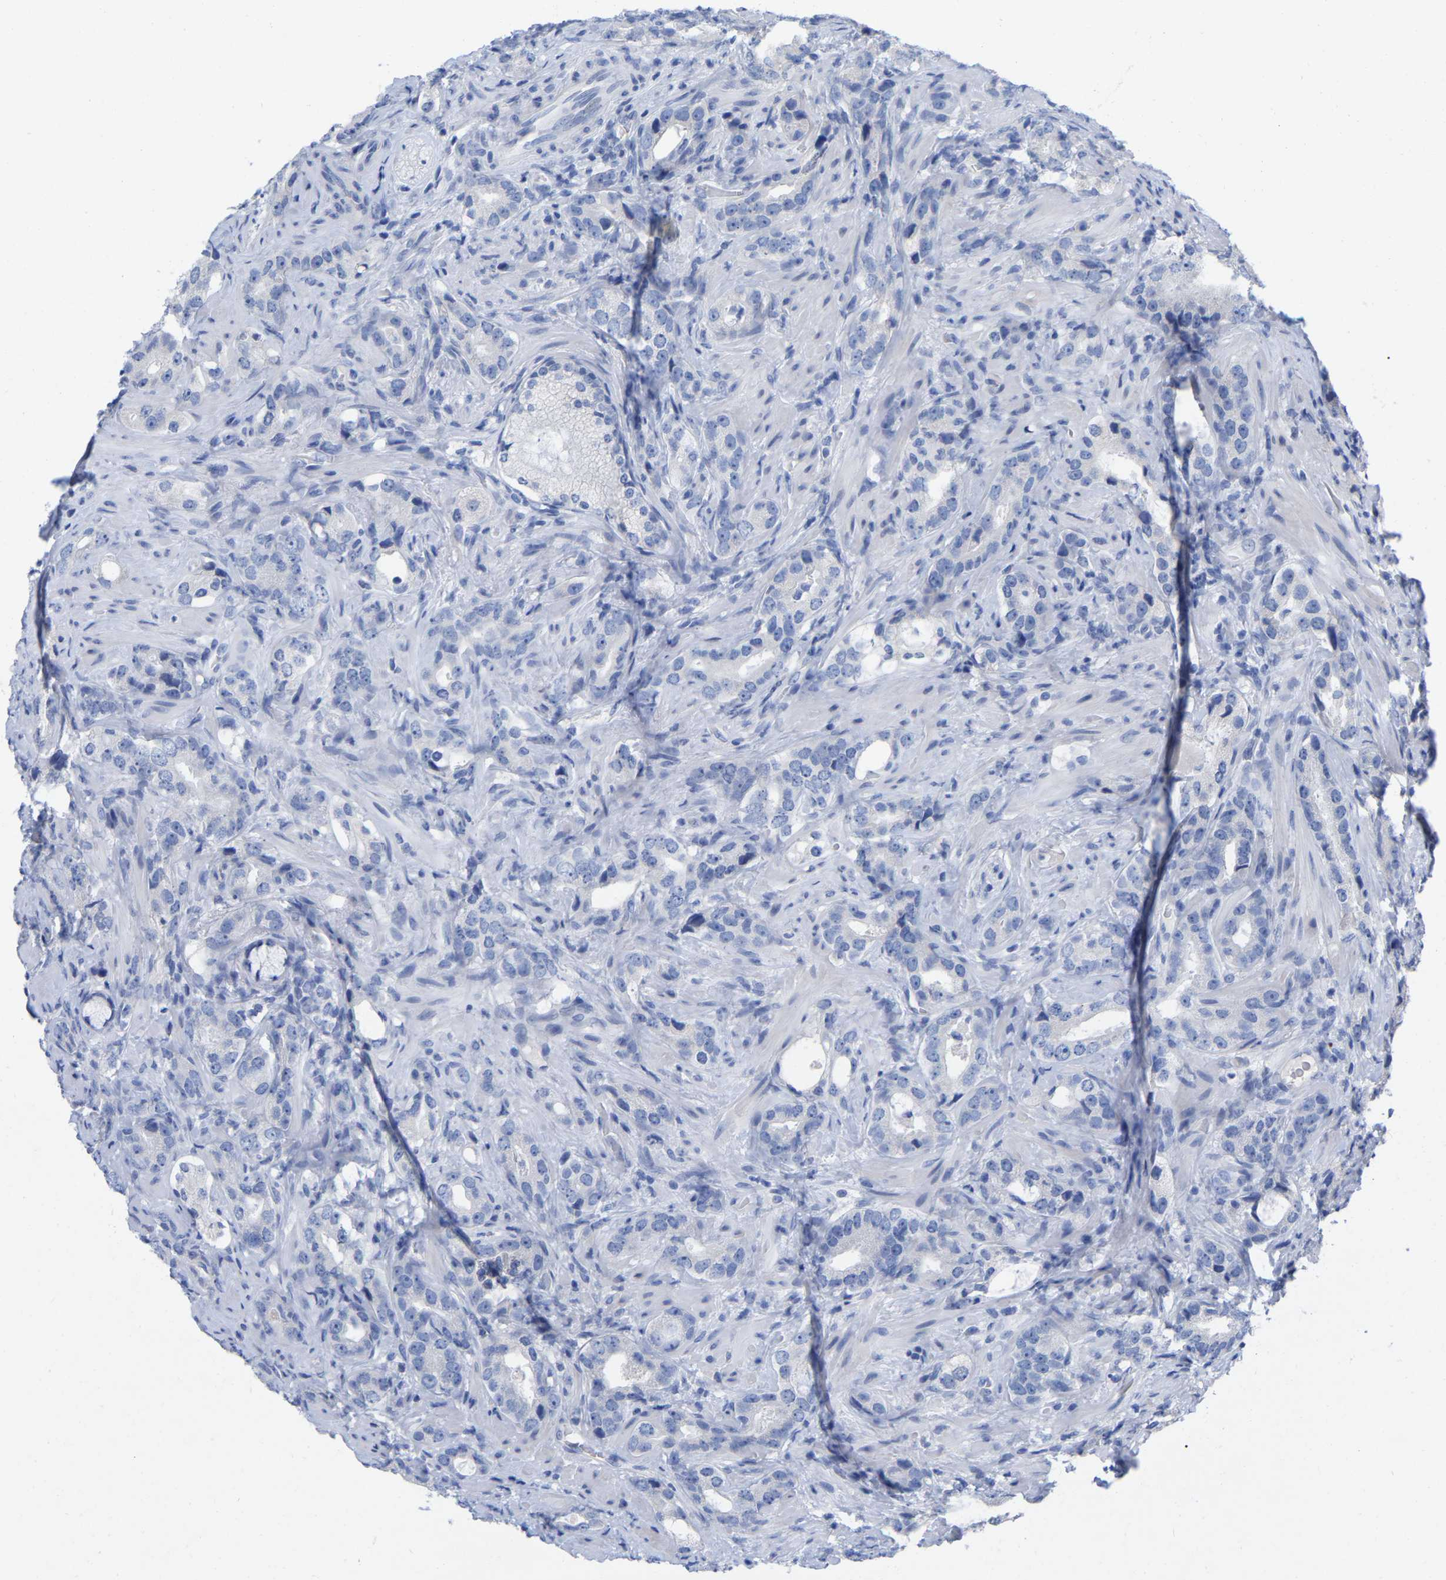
{"staining": {"intensity": "negative", "quantity": "none", "location": "none"}, "tissue": "prostate cancer", "cell_type": "Tumor cells", "image_type": "cancer", "snomed": [{"axis": "morphology", "description": "Adenocarcinoma, High grade"}, {"axis": "topography", "description": "Prostate"}], "caption": "Immunohistochemistry of prostate cancer exhibits no staining in tumor cells.", "gene": "HAPLN1", "patient": {"sex": "male", "age": 63}}